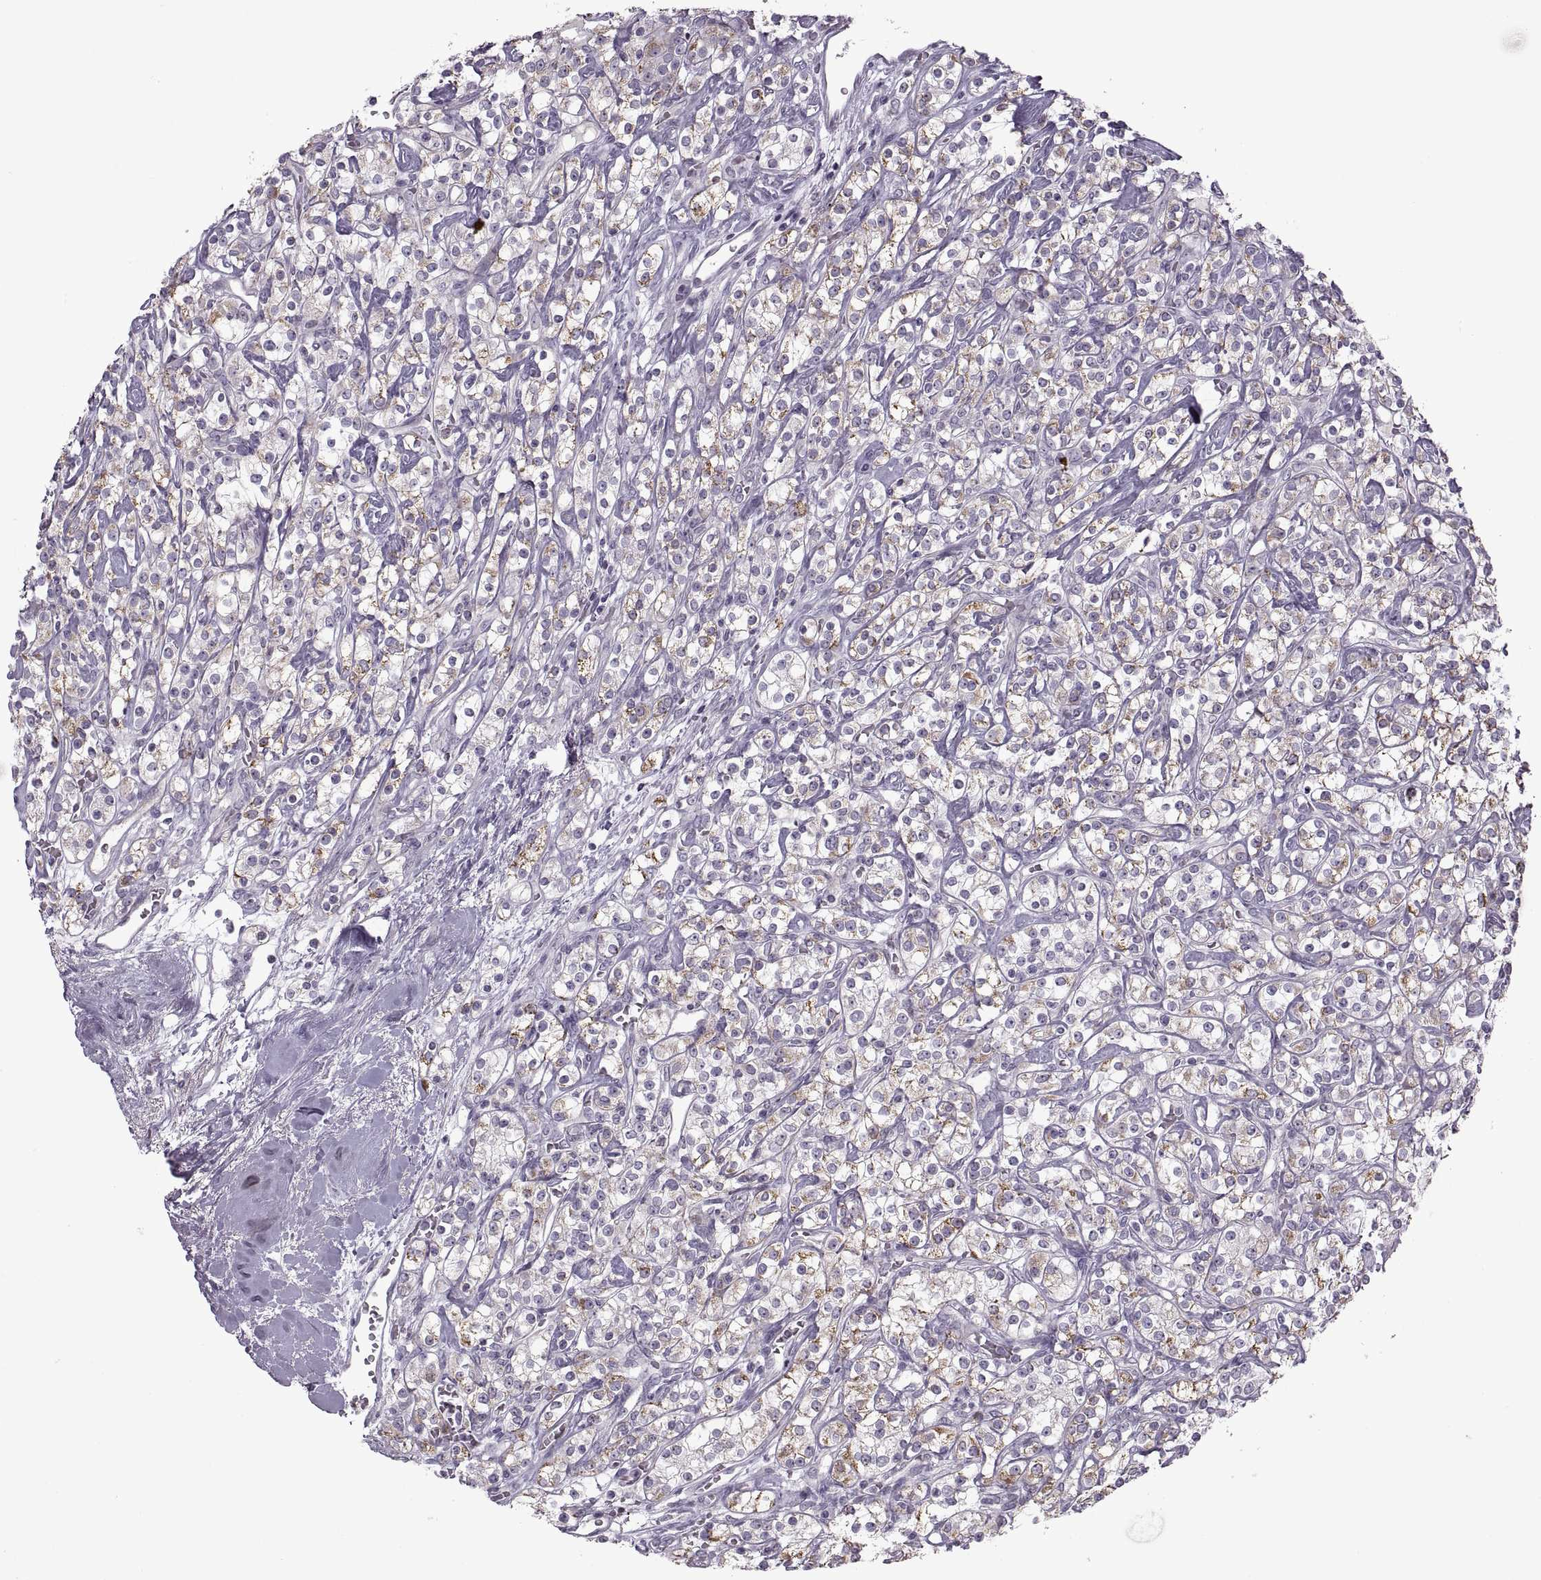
{"staining": {"intensity": "moderate", "quantity": "25%-75%", "location": "cytoplasmic/membranous"}, "tissue": "renal cancer", "cell_type": "Tumor cells", "image_type": "cancer", "snomed": [{"axis": "morphology", "description": "Adenocarcinoma, NOS"}, {"axis": "topography", "description": "Kidney"}], "caption": "An immunohistochemistry (IHC) micrograph of neoplastic tissue is shown. Protein staining in brown labels moderate cytoplasmic/membranous positivity in adenocarcinoma (renal) within tumor cells.", "gene": "PIERCE1", "patient": {"sex": "male", "age": 77}}